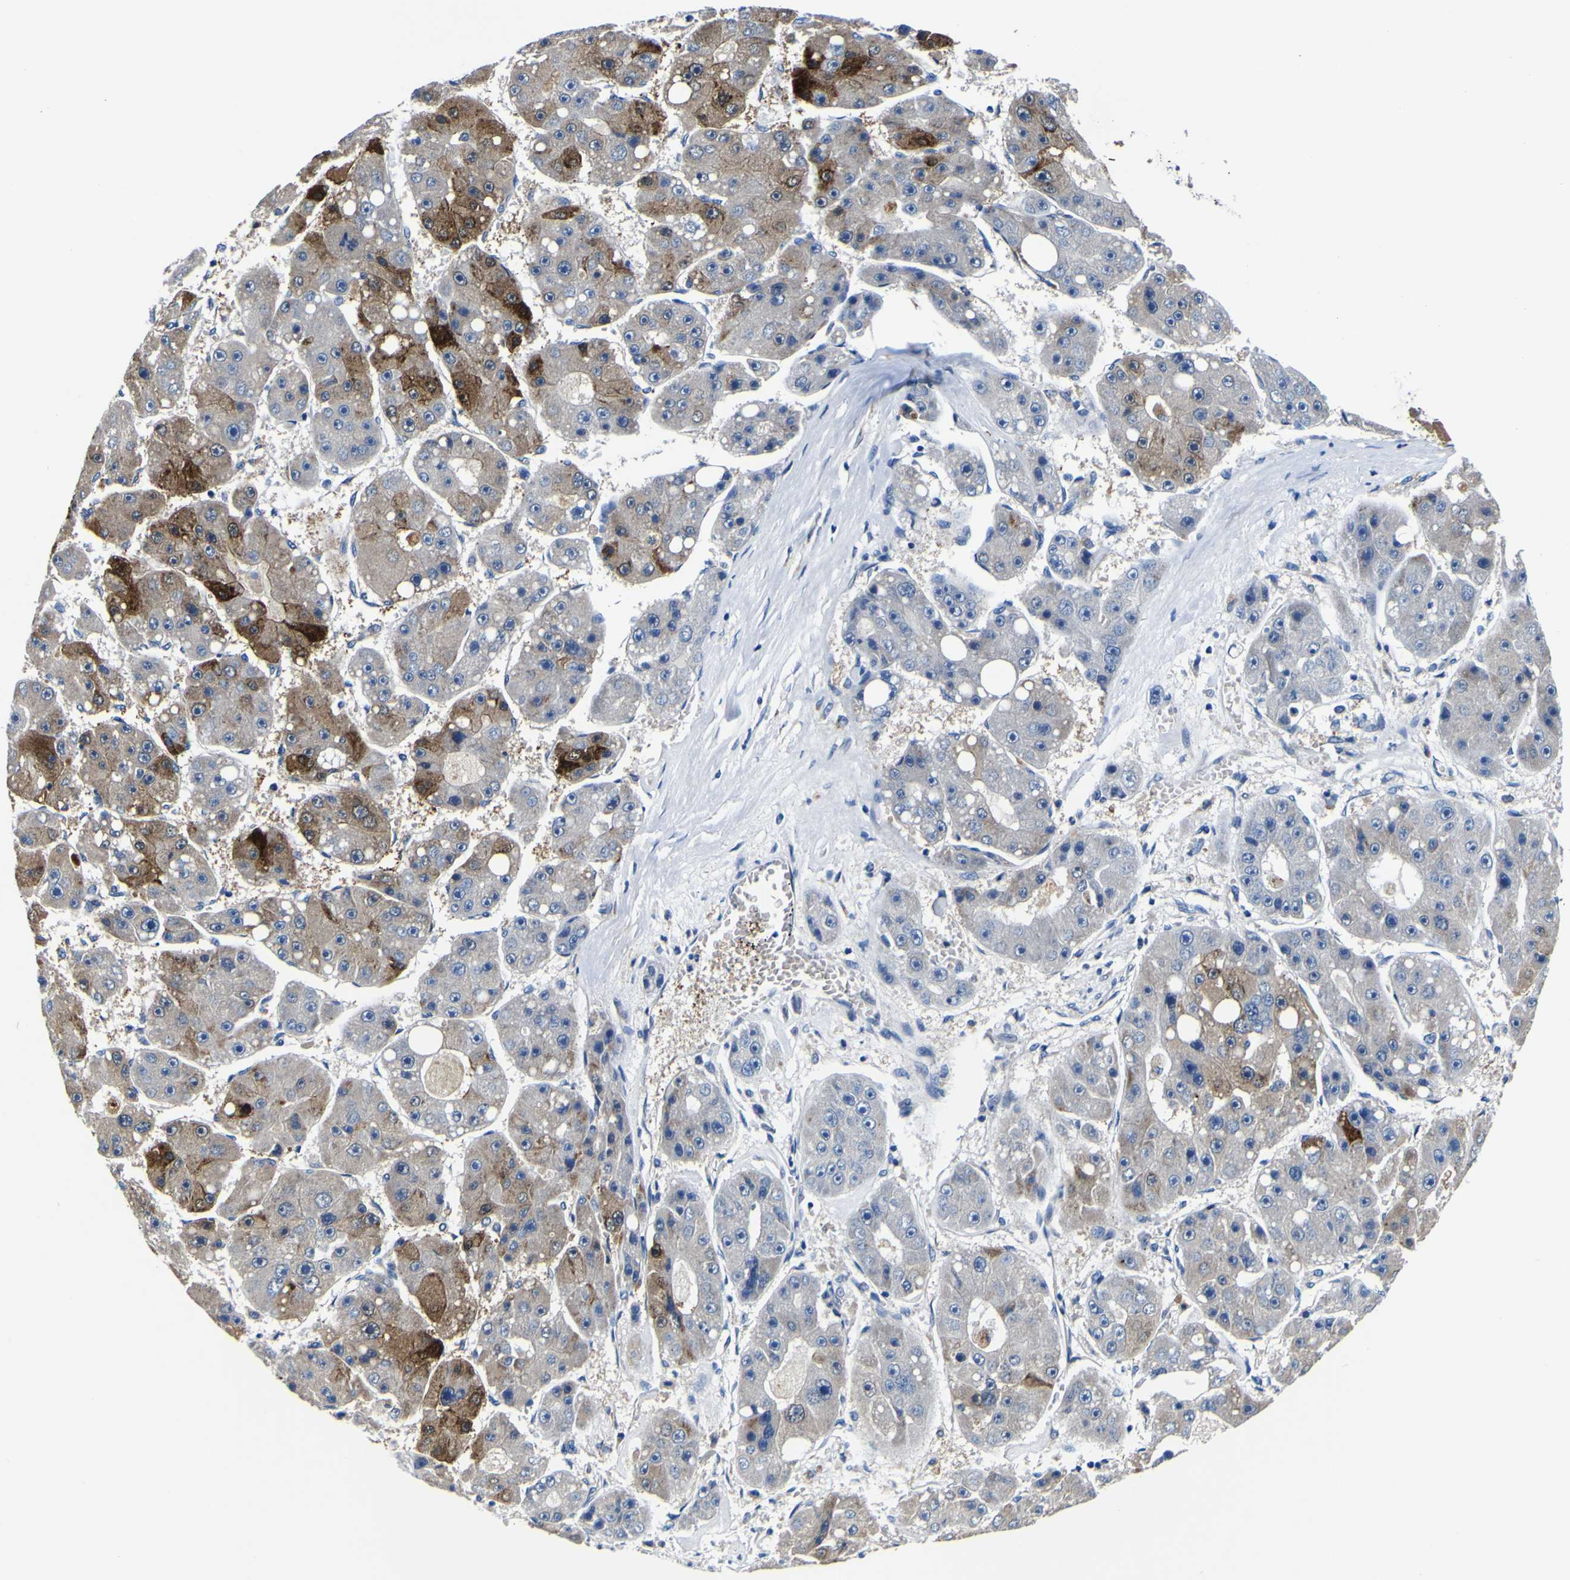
{"staining": {"intensity": "moderate", "quantity": "25%-75%", "location": "cytoplasmic/membranous"}, "tissue": "liver cancer", "cell_type": "Tumor cells", "image_type": "cancer", "snomed": [{"axis": "morphology", "description": "Carcinoma, Hepatocellular, NOS"}, {"axis": "topography", "description": "Liver"}], "caption": "Approximately 25%-75% of tumor cells in liver hepatocellular carcinoma display moderate cytoplasmic/membranous protein expression as visualized by brown immunohistochemical staining.", "gene": "AGAP3", "patient": {"sex": "female", "age": 61}}